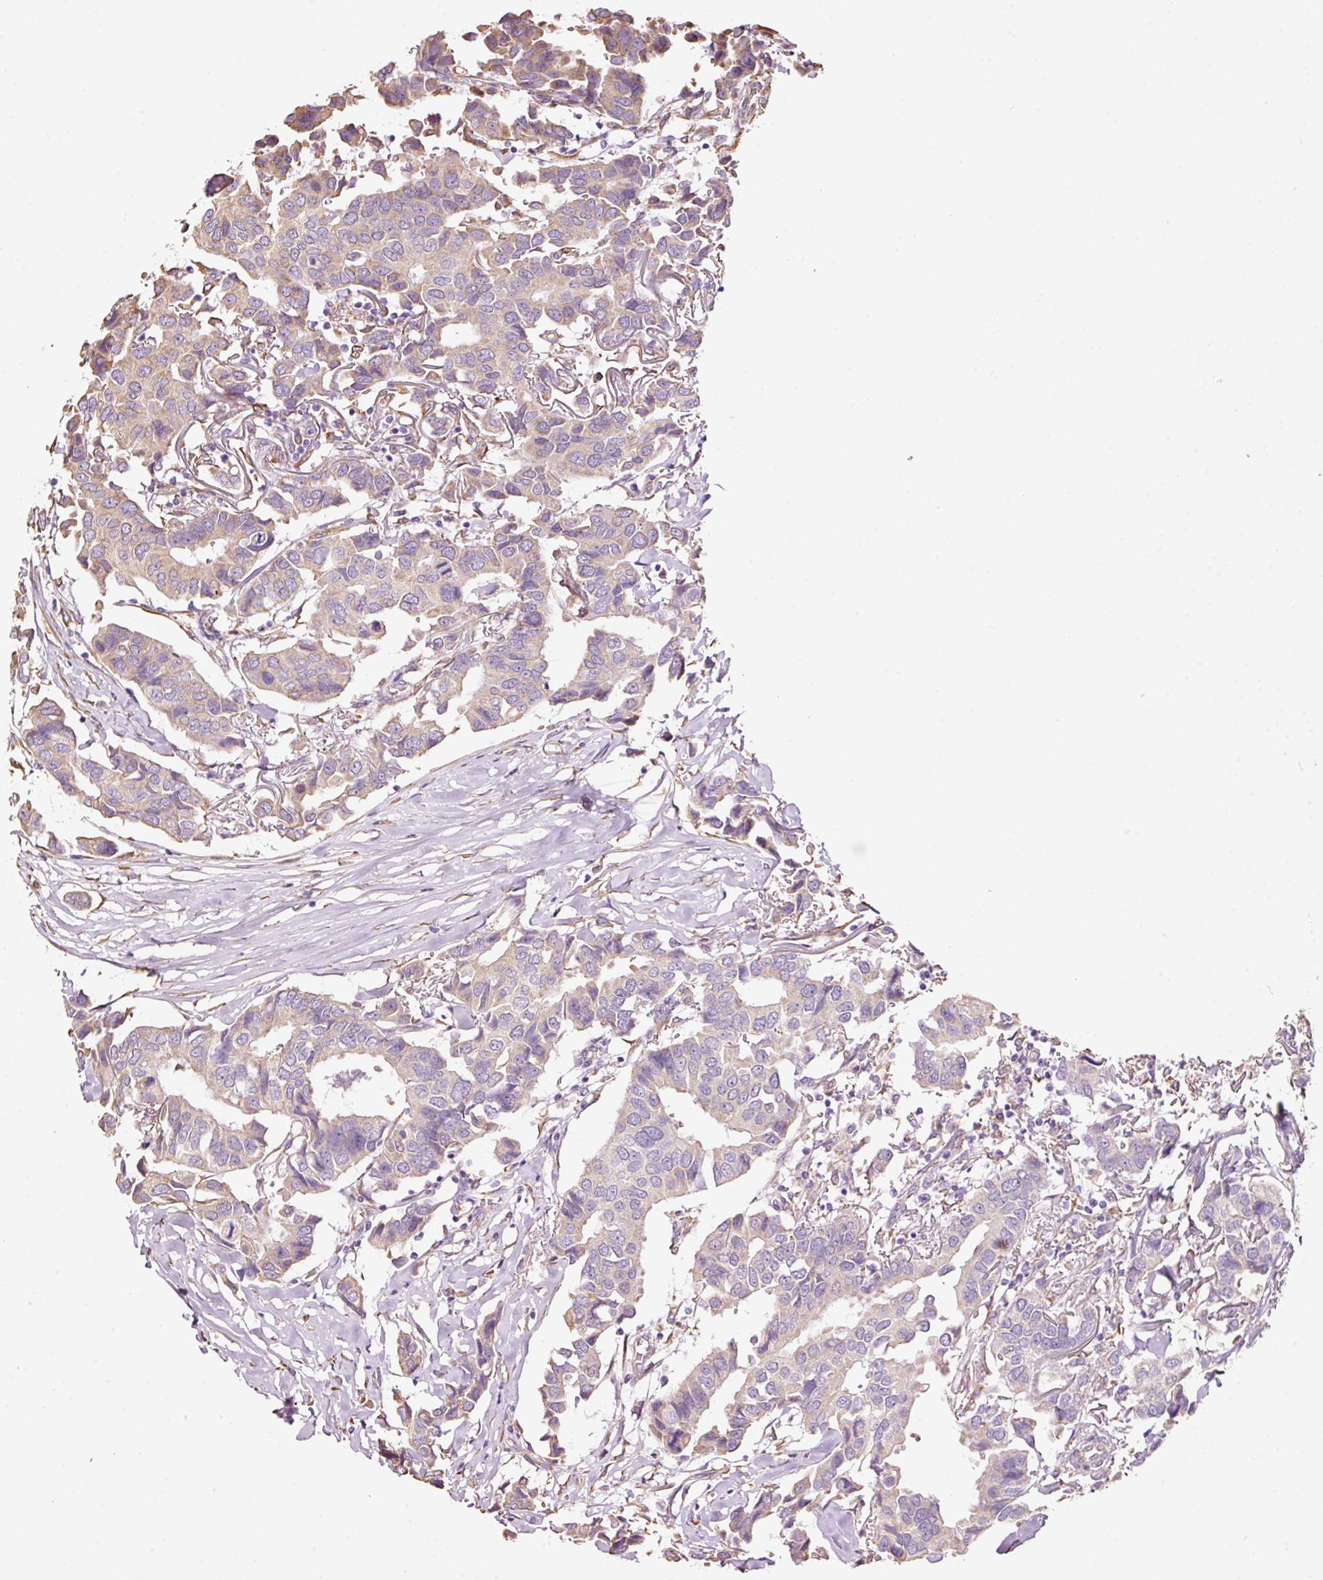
{"staining": {"intensity": "weak", "quantity": ">75%", "location": "cytoplasmic/membranous"}, "tissue": "breast cancer", "cell_type": "Tumor cells", "image_type": "cancer", "snomed": [{"axis": "morphology", "description": "Duct carcinoma"}, {"axis": "topography", "description": "Breast"}], "caption": "Tumor cells show low levels of weak cytoplasmic/membranous staining in about >75% of cells in human infiltrating ductal carcinoma (breast).", "gene": "GCG", "patient": {"sex": "female", "age": 80}}